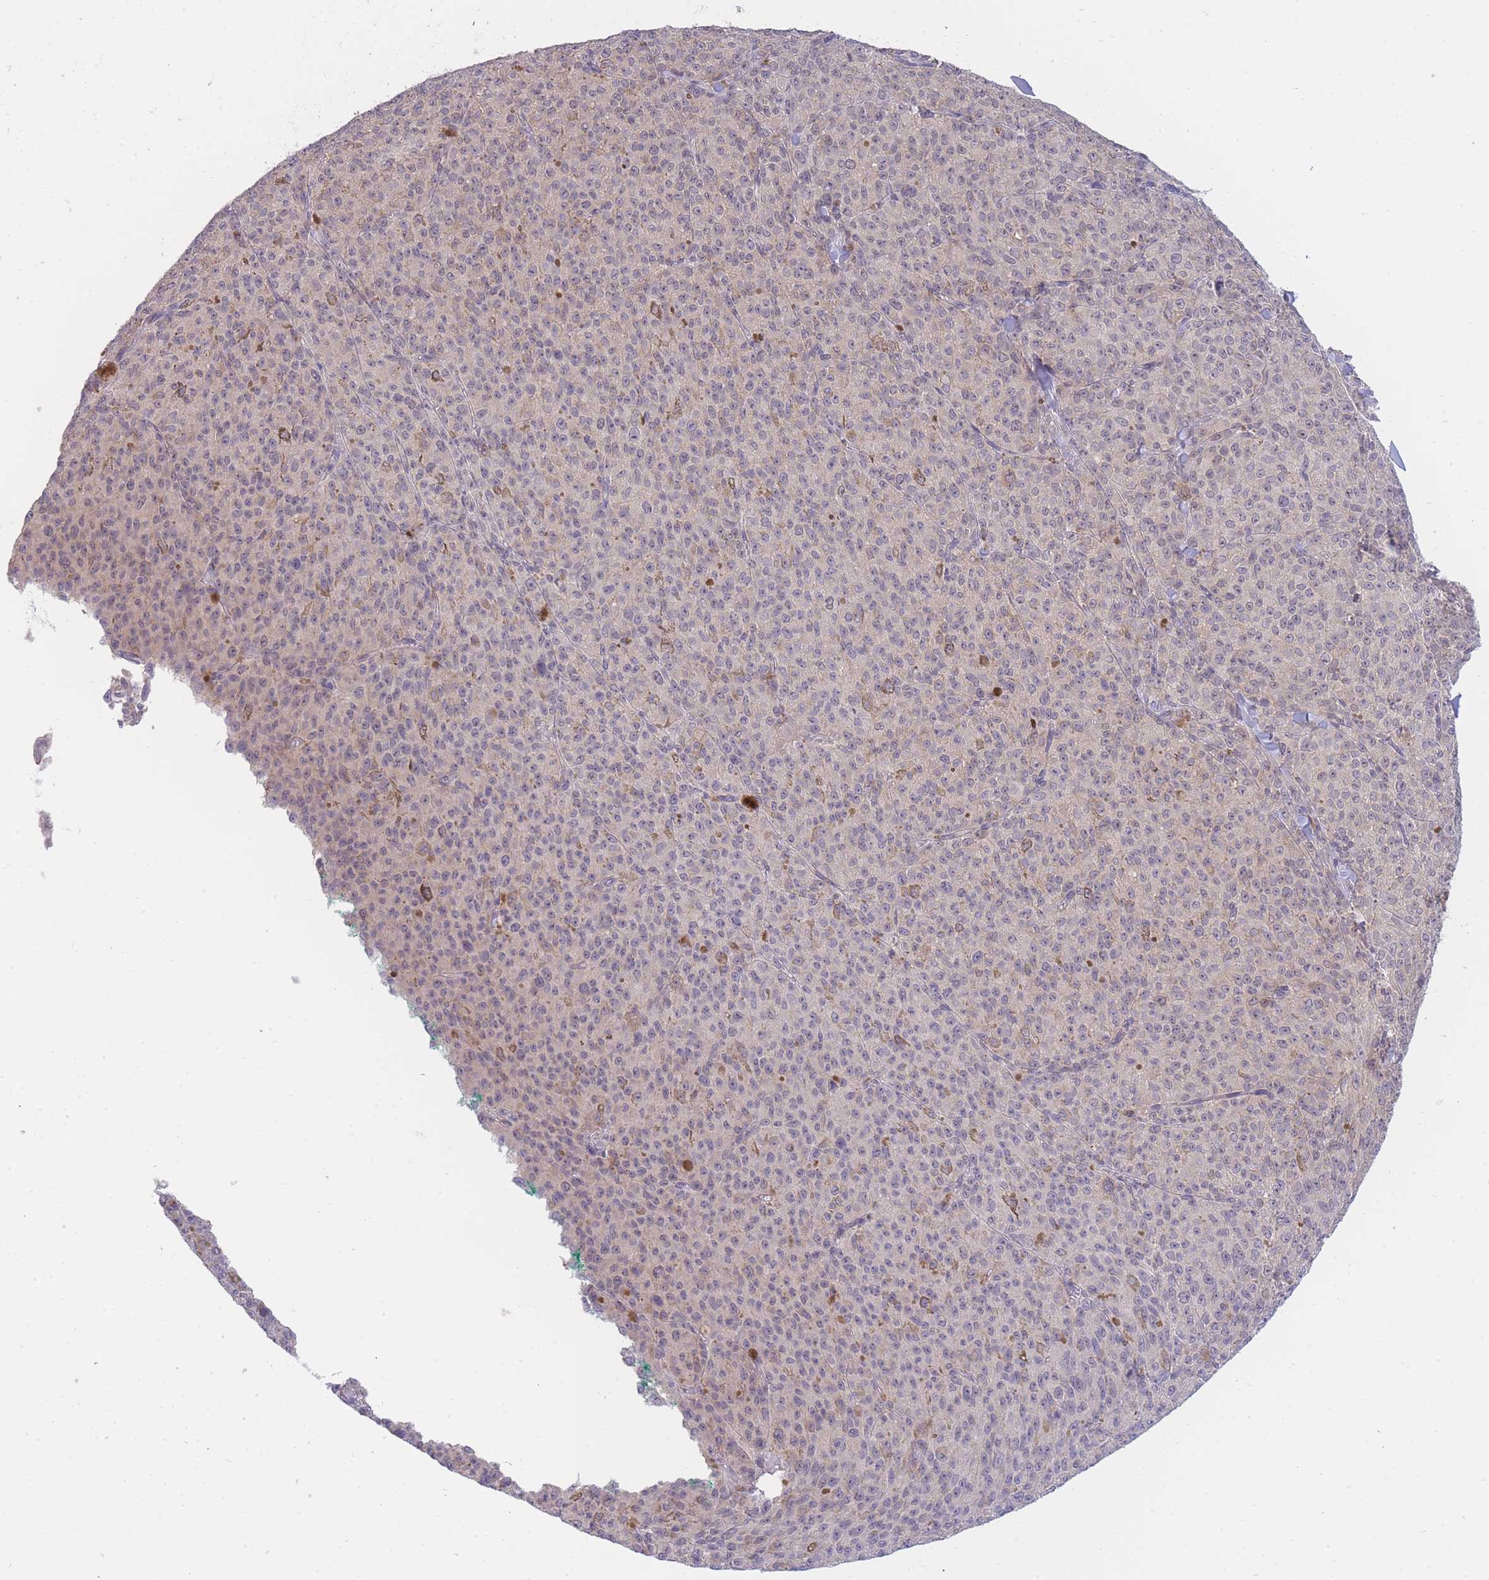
{"staining": {"intensity": "weak", "quantity": "25%-75%", "location": "cytoplasmic/membranous,nuclear"}, "tissue": "melanoma", "cell_type": "Tumor cells", "image_type": "cancer", "snomed": [{"axis": "morphology", "description": "Malignant melanoma, NOS"}, {"axis": "topography", "description": "Skin"}], "caption": "Approximately 25%-75% of tumor cells in malignant melanoma display weak cytoplasmic/membranous and nuclear protein positivity as visualized by brown immunohistochemical staining.", "gene": "SMC6", "patient": {"sex": "female", "age": 52}}